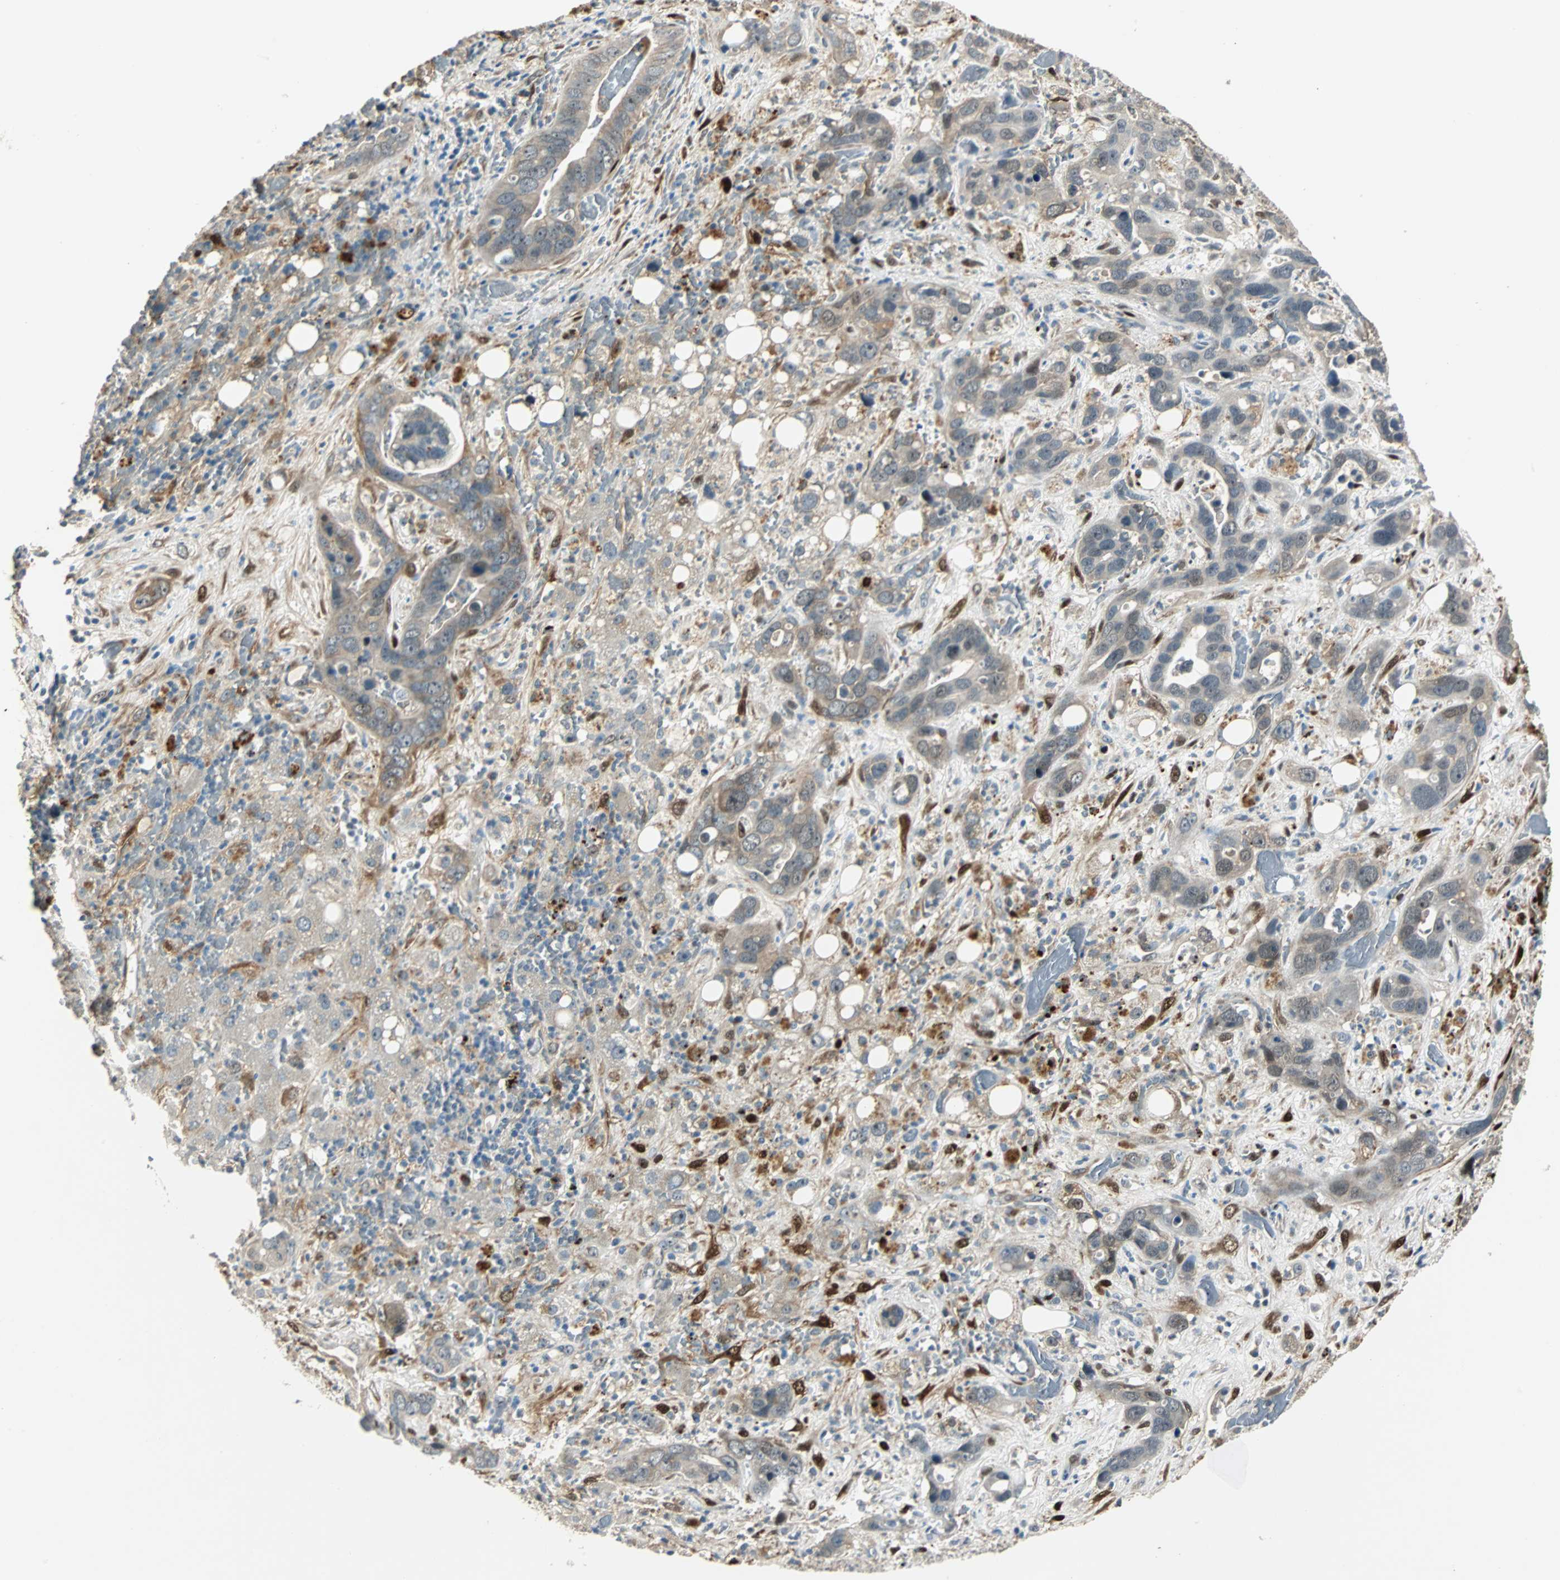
{"staining": {"intensity": "weak", "quantity": "25%-75%", "location": "cytoplasmic/membranous"}, "tissue": "liver cancer", "cell_type": "Tumor cells", "image_type": "cancer", "snomed": [{"axis": "morphology", "description": "Cholangiocarcinoma"}, {"axis": "topography", "description": "Liver"}], "caption": "IHC micrograph of liver cancer (cholangiocarcinoma) stained for a protein (brown), which displays low levels of weak cytoplasmic/membranous positivity in approximately 25%-75% of tumor cells.", "gene": "FHL2", "patient": {"sex": "female", "age": 65}}